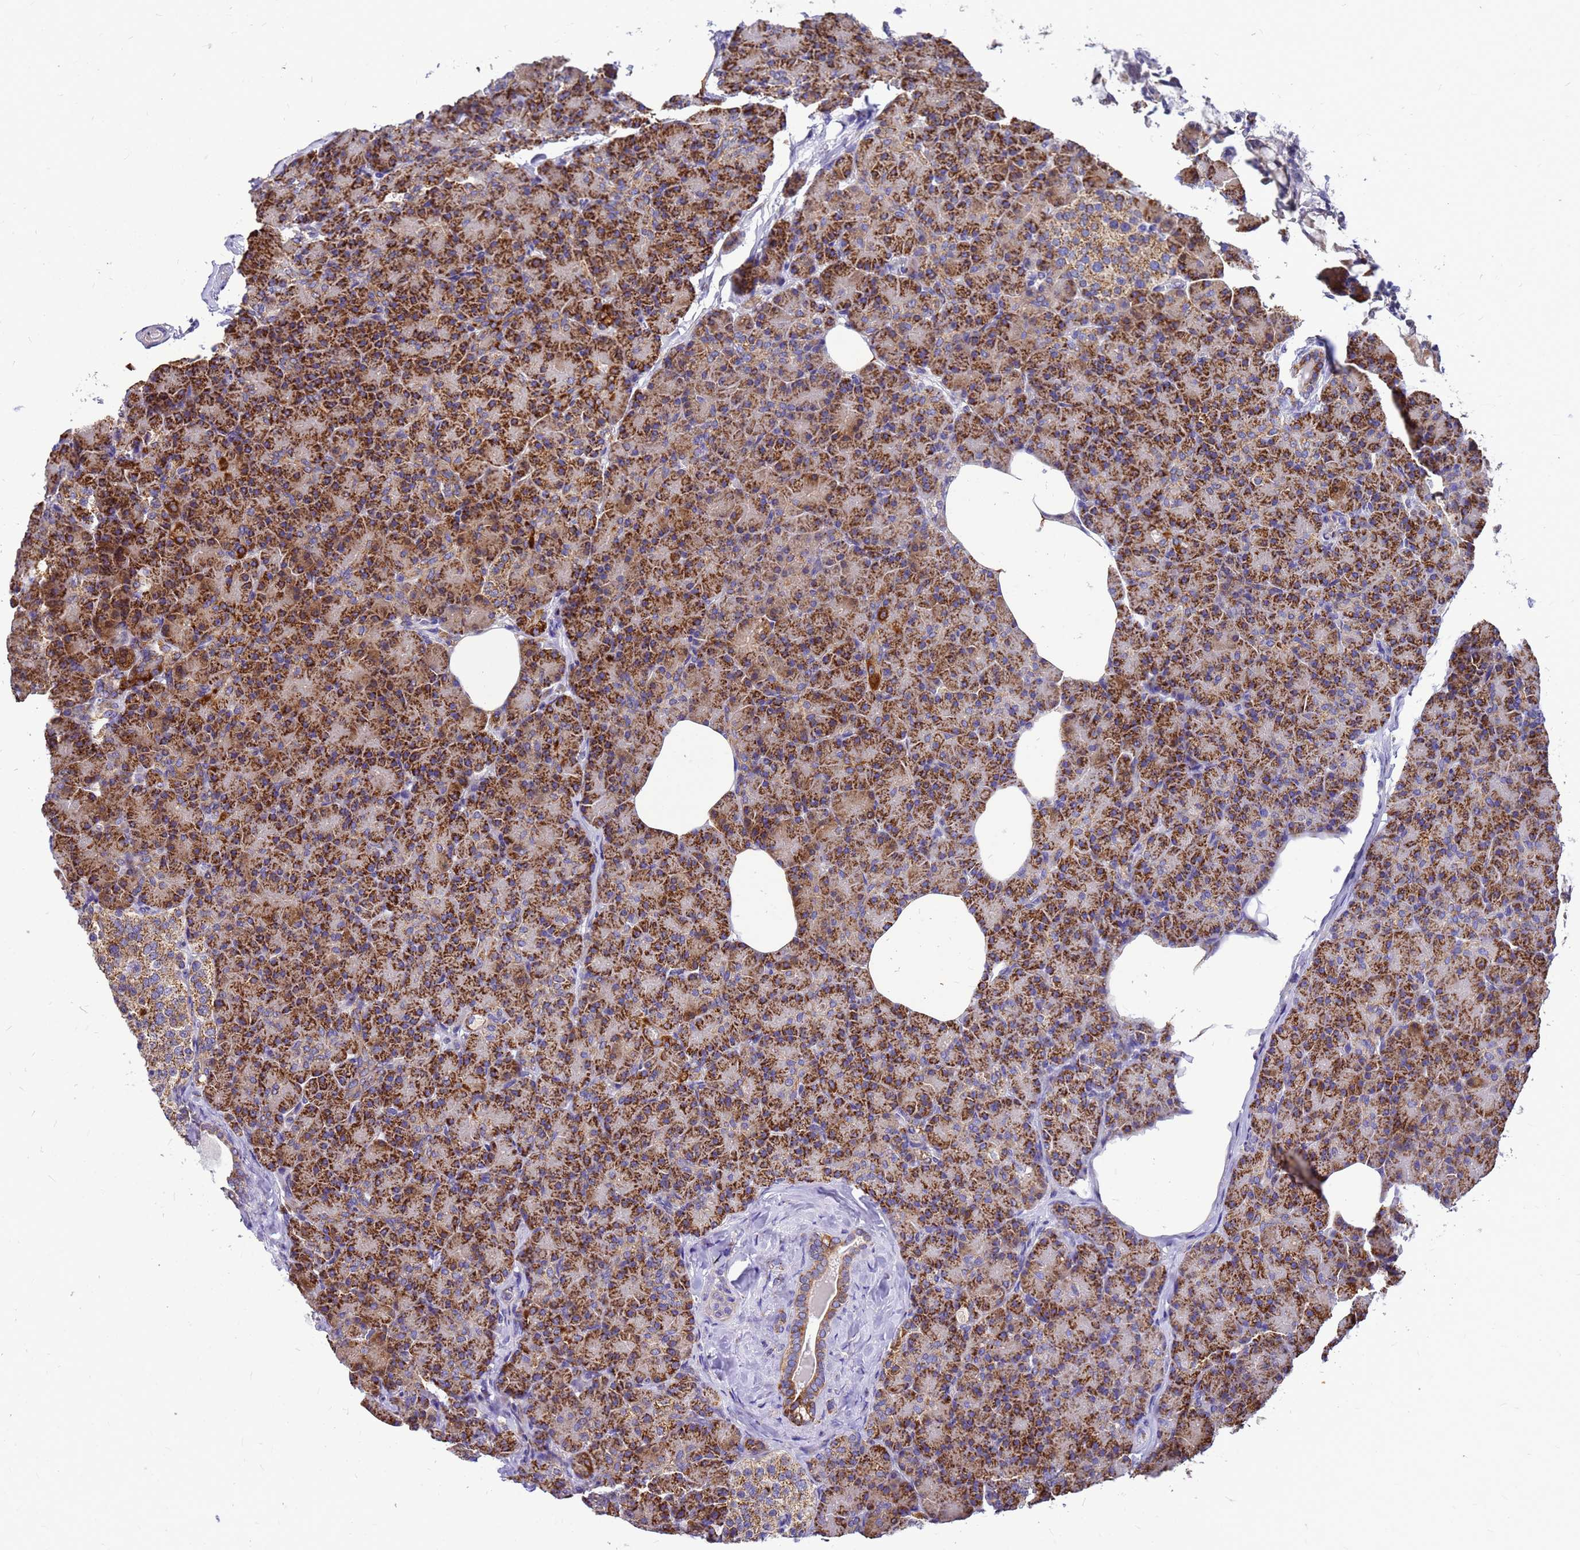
{"staining": {"intensity": "strong", "quantity": ">75%", "location": "cytoplasmic/membranous"}, "tissue": "pancreas", "cell_type": "Exocrine glandular cells", "image_type": "normal", "snomed": [{"axis": "morphology", "description": "Normal tissue, NOS"}, {"axis": "topography", "description": "Pancreas"}], "caption": "Exocrine glandular cells demonstrate high levels of strong cytoplasmic/membranous staining in approximately >75% of cells in normal pancreas. The protein is shown in brown color, while the nuclei are stained blue.", "gene": "CMC4", "patient": {"sex": "female", "age": 43}}